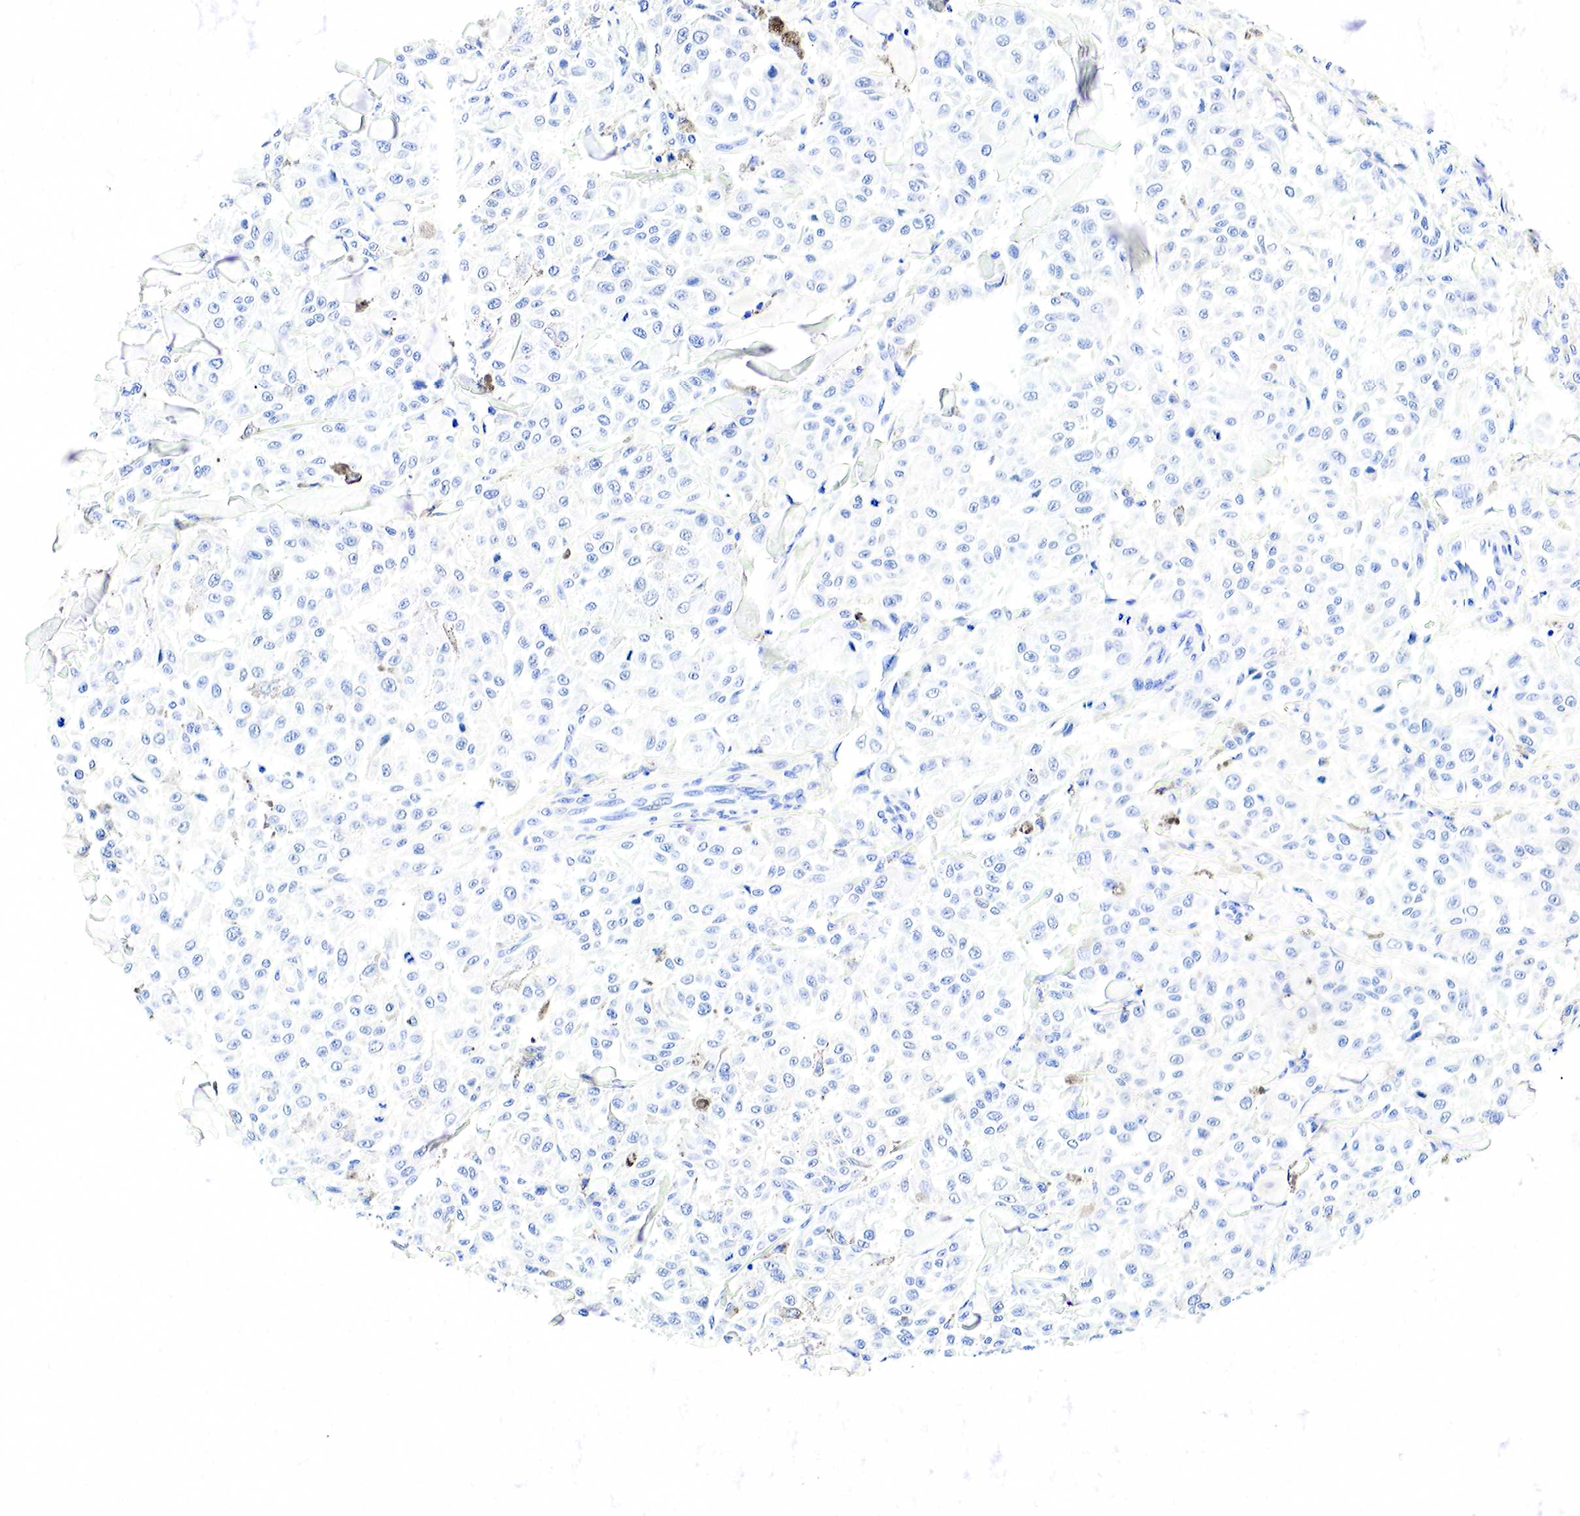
{"staining": {"intensity": "negative", "quantity": "none", "location": "none"}, "tissue": "melanoma", "cell_type": "Tumor cells", "image_type": "cancer", "snomed": [{"axis": "morphology", "description": "Malignant melanoma, NOS"}, {"axis": "topography", "description": "Skin"}], "caption": "DAB immunohistochemical staining of human melanoma displays no significant positivity in tumor cells.", "gene": "FUT4", "patient": {"sex": "female", "age": 64}}